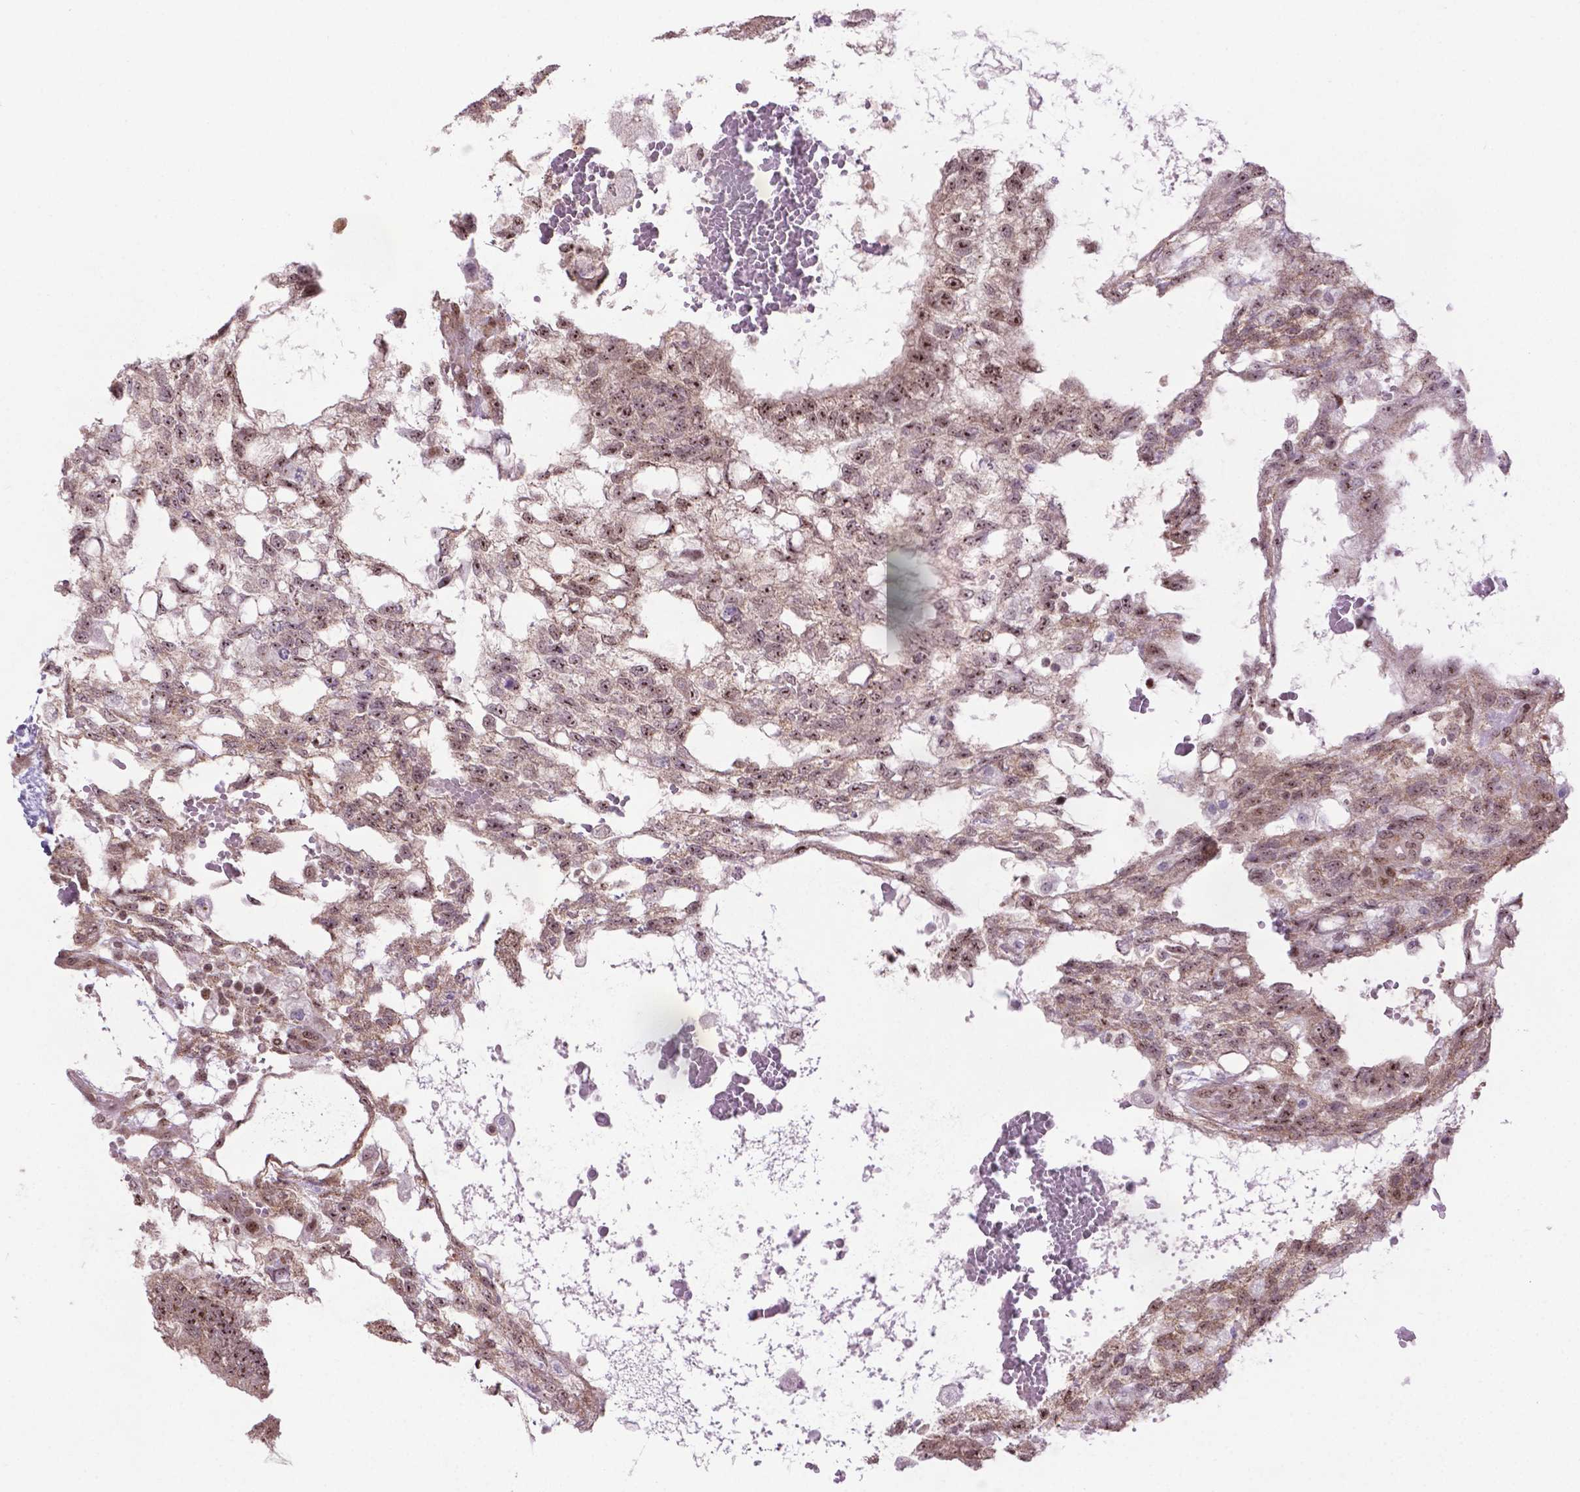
{"staining": {"intensity": "moderate", "quantity": ">75%", "location": "cytoplasmic/membranous,nuclear"}, "tissue": "testis cancer", "cell_type": "Tumor cells", "image_type": "cancer", "snomed": [{"axis": "morphology", "description": "Carcinoma, Embryonal, NOS"}, {"axis": "topography", "description": "Testis"}], "caption": "This micrograph shows immunohistochemistry staining of testis cancer, with medium moderate cytoplasmic/membranous and nuclear staining in about >75% of tumor cells.", "gene": "CSNK2A1", "patient": {"sex": "male", "age": 32}}